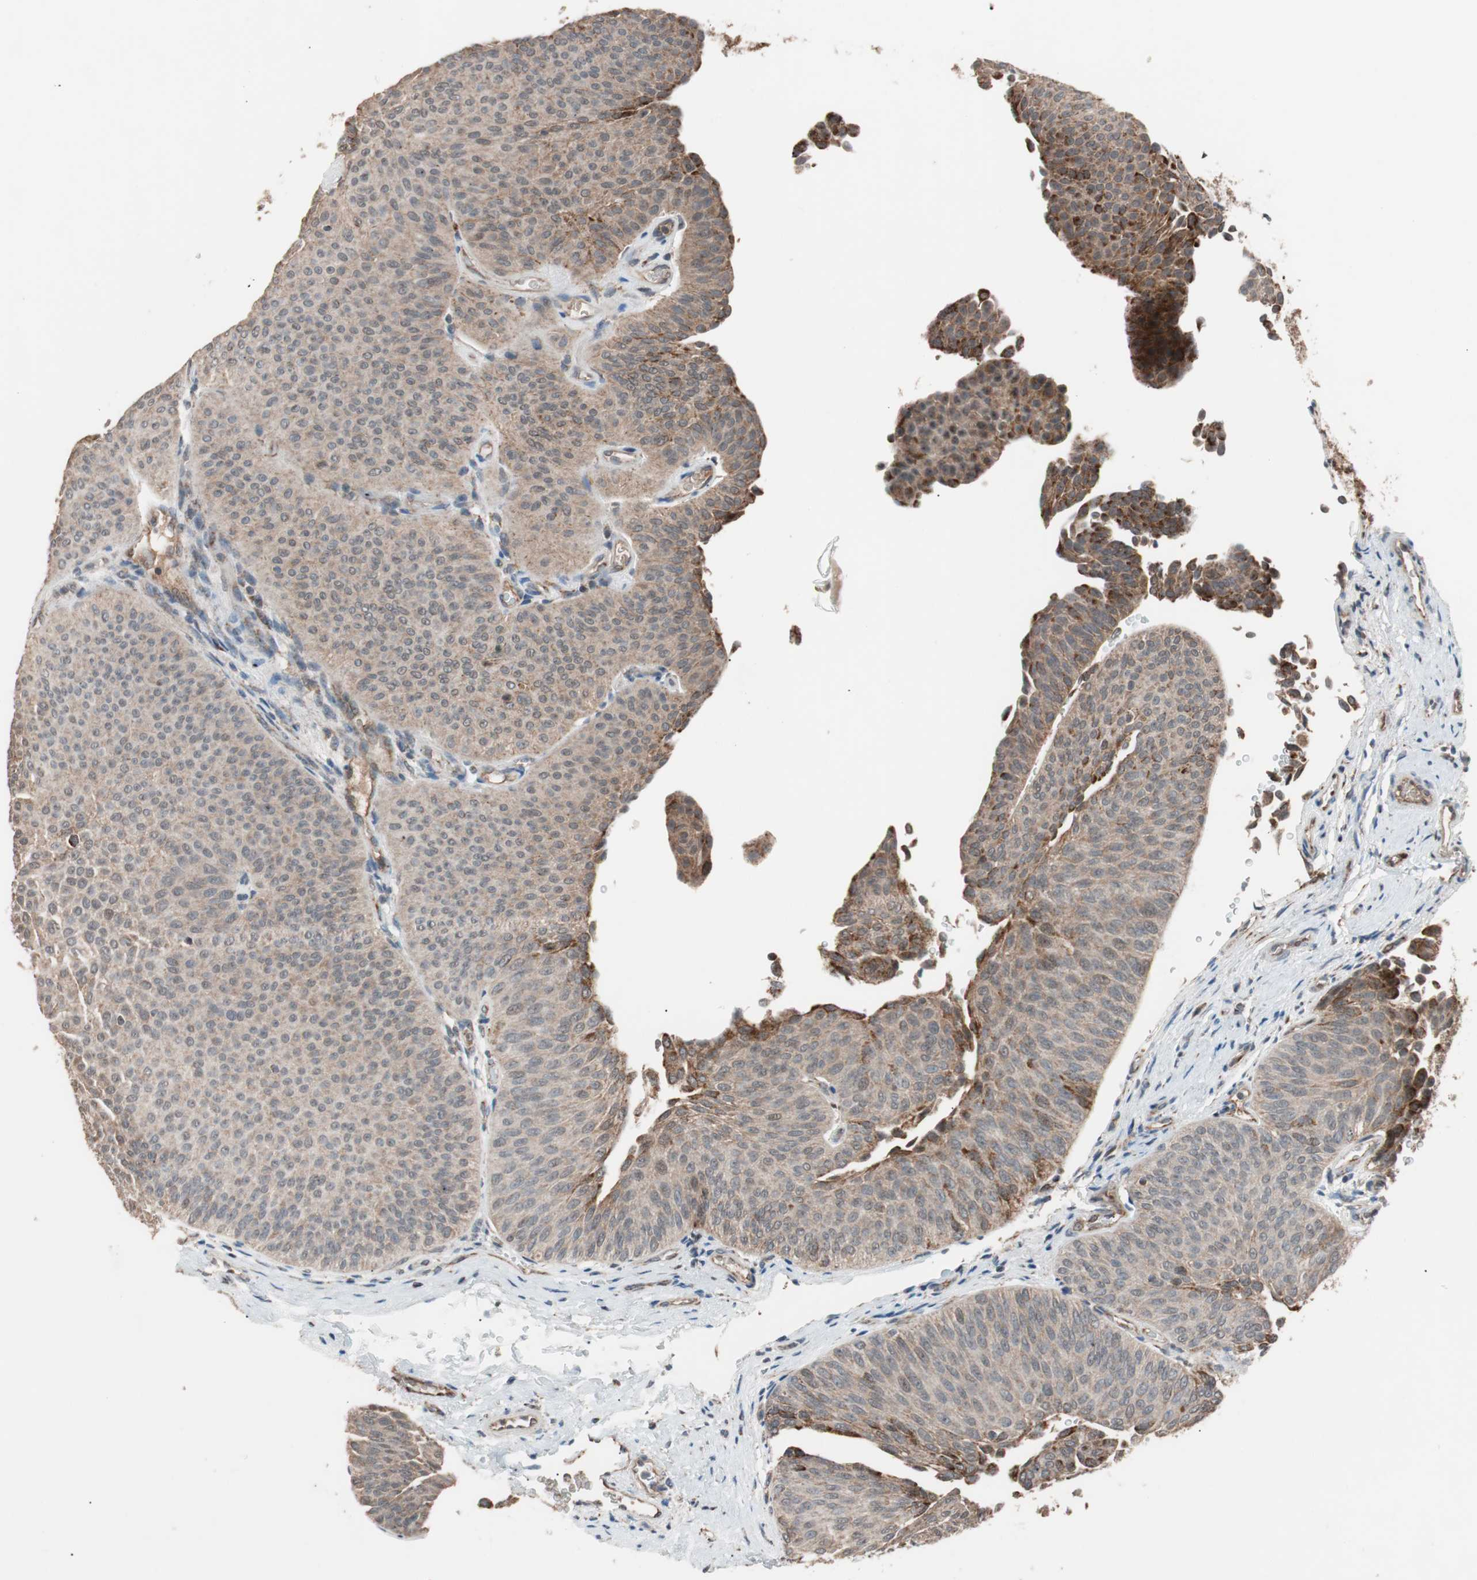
{"staining": {"intensity": "weak", "quantity": ">75%", "location": "cytoplasmic/membranous"}, "tissue": "urothelial cancer", "cell_type": "Tumor cells", "image_type": "cancer", "snomed": [{"axis": "morphology", "description": "Urothelial carcinoma, Low grade"}, {"axis": "topography", "description": "Urinary bladder"}], "caption": "Tumor cells show low levels of weak cytoplasmic/membranous positivity in approximately >75% of cells in low-grade urothelial carcinoma.", "gene": "PITRM1", "patient": {"sex": "female", "age": 60}}